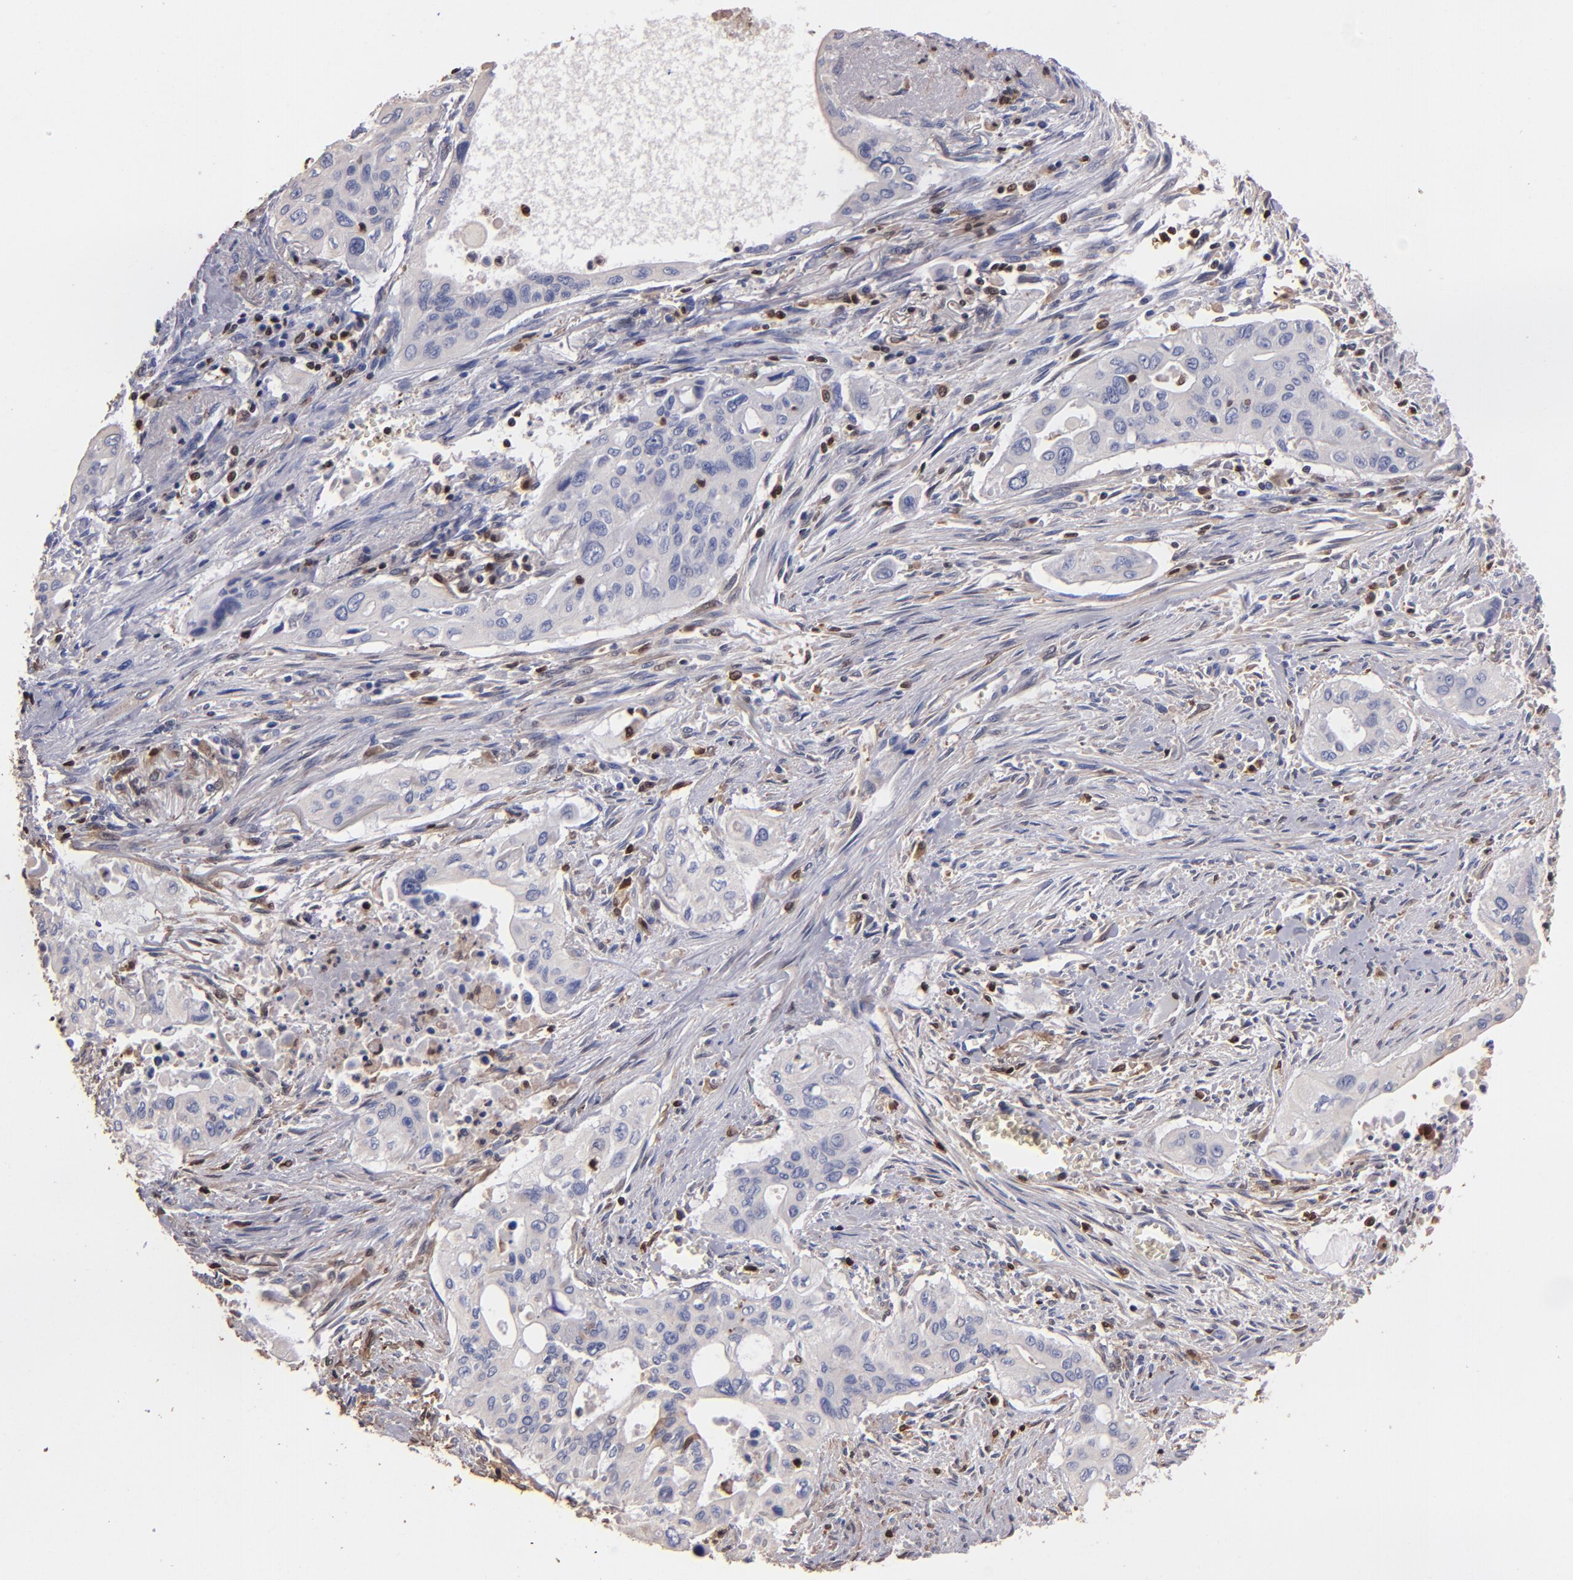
{"staining": {"intensity": "negative", "quantity": "none", "location": "none"}, "tissue": "pancreatic cancer", "cell_type": "Tumor cells", "image_type": "cancer", "snomed": [{"axis": "morphology", "description": "Adenocarcinoma, NOS"}, {"axis": "topography", "description": "Pancreas"}], "caption": "Pancreatic cancer was stained to show a protein in brown. There is no significant staining in tumor cells.", "gene": "S100A4", "patient": {"sex": "male", "age": 77}}